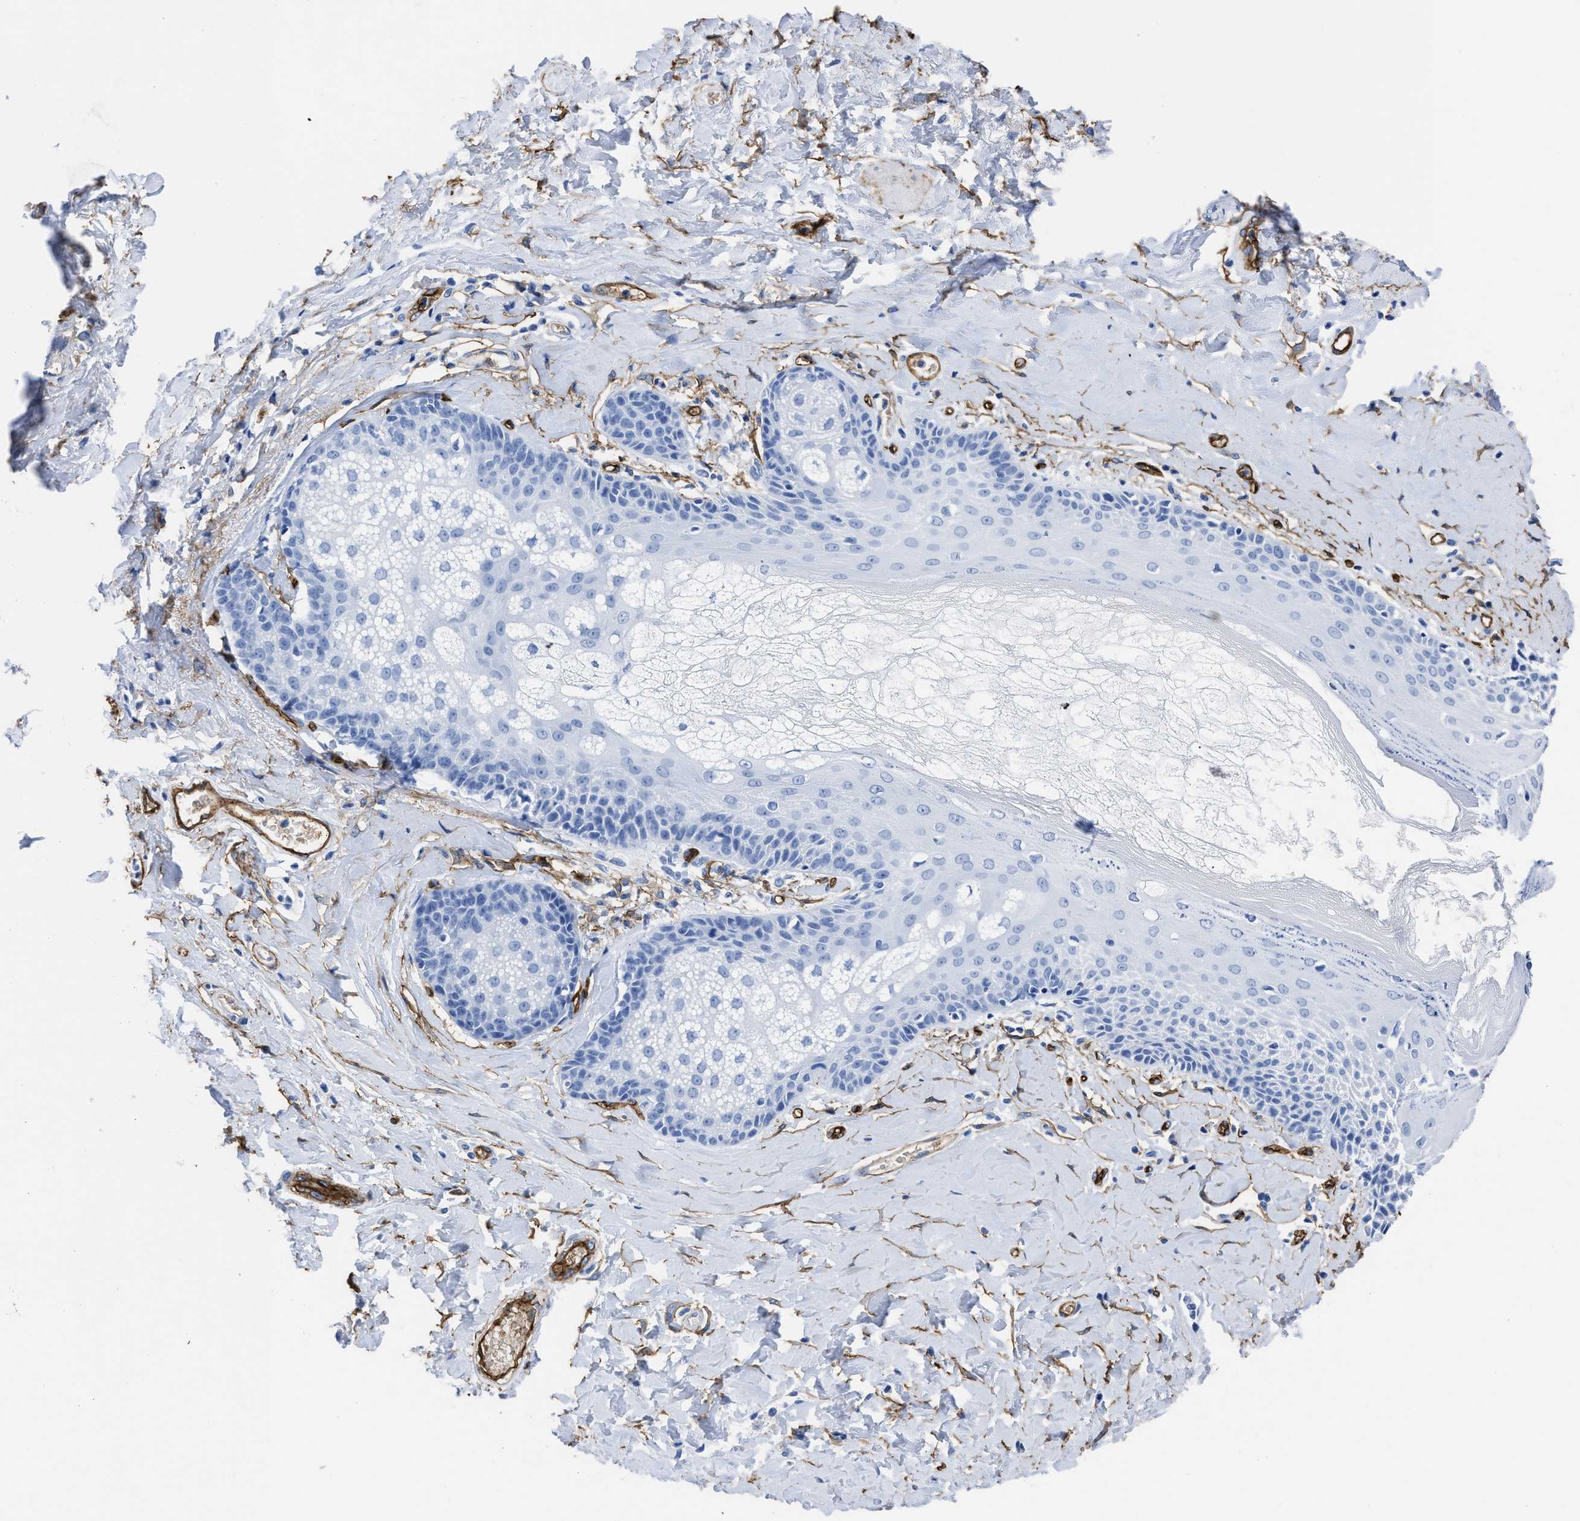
{"staining": {"intensity": "negative", "quantity": "none", "location": "none"}, "tissue": "skin", "cell_type": "Epidermal cells", "image_type": "normal", "snomed": [{"axis": "morphology", "description": "Normal tissue, NOS"}, {"axis": "topography", "description": "Anal"}], "caption": "This photomicrograph is of benign skin stained with immunohistochemistry (IHC) to label a protein in brown with the nuclei are counter-stained blue. There is no staining in epidermal cells.", "gene": "AQP1", "patient": {"sex": "male", "age": 69}}